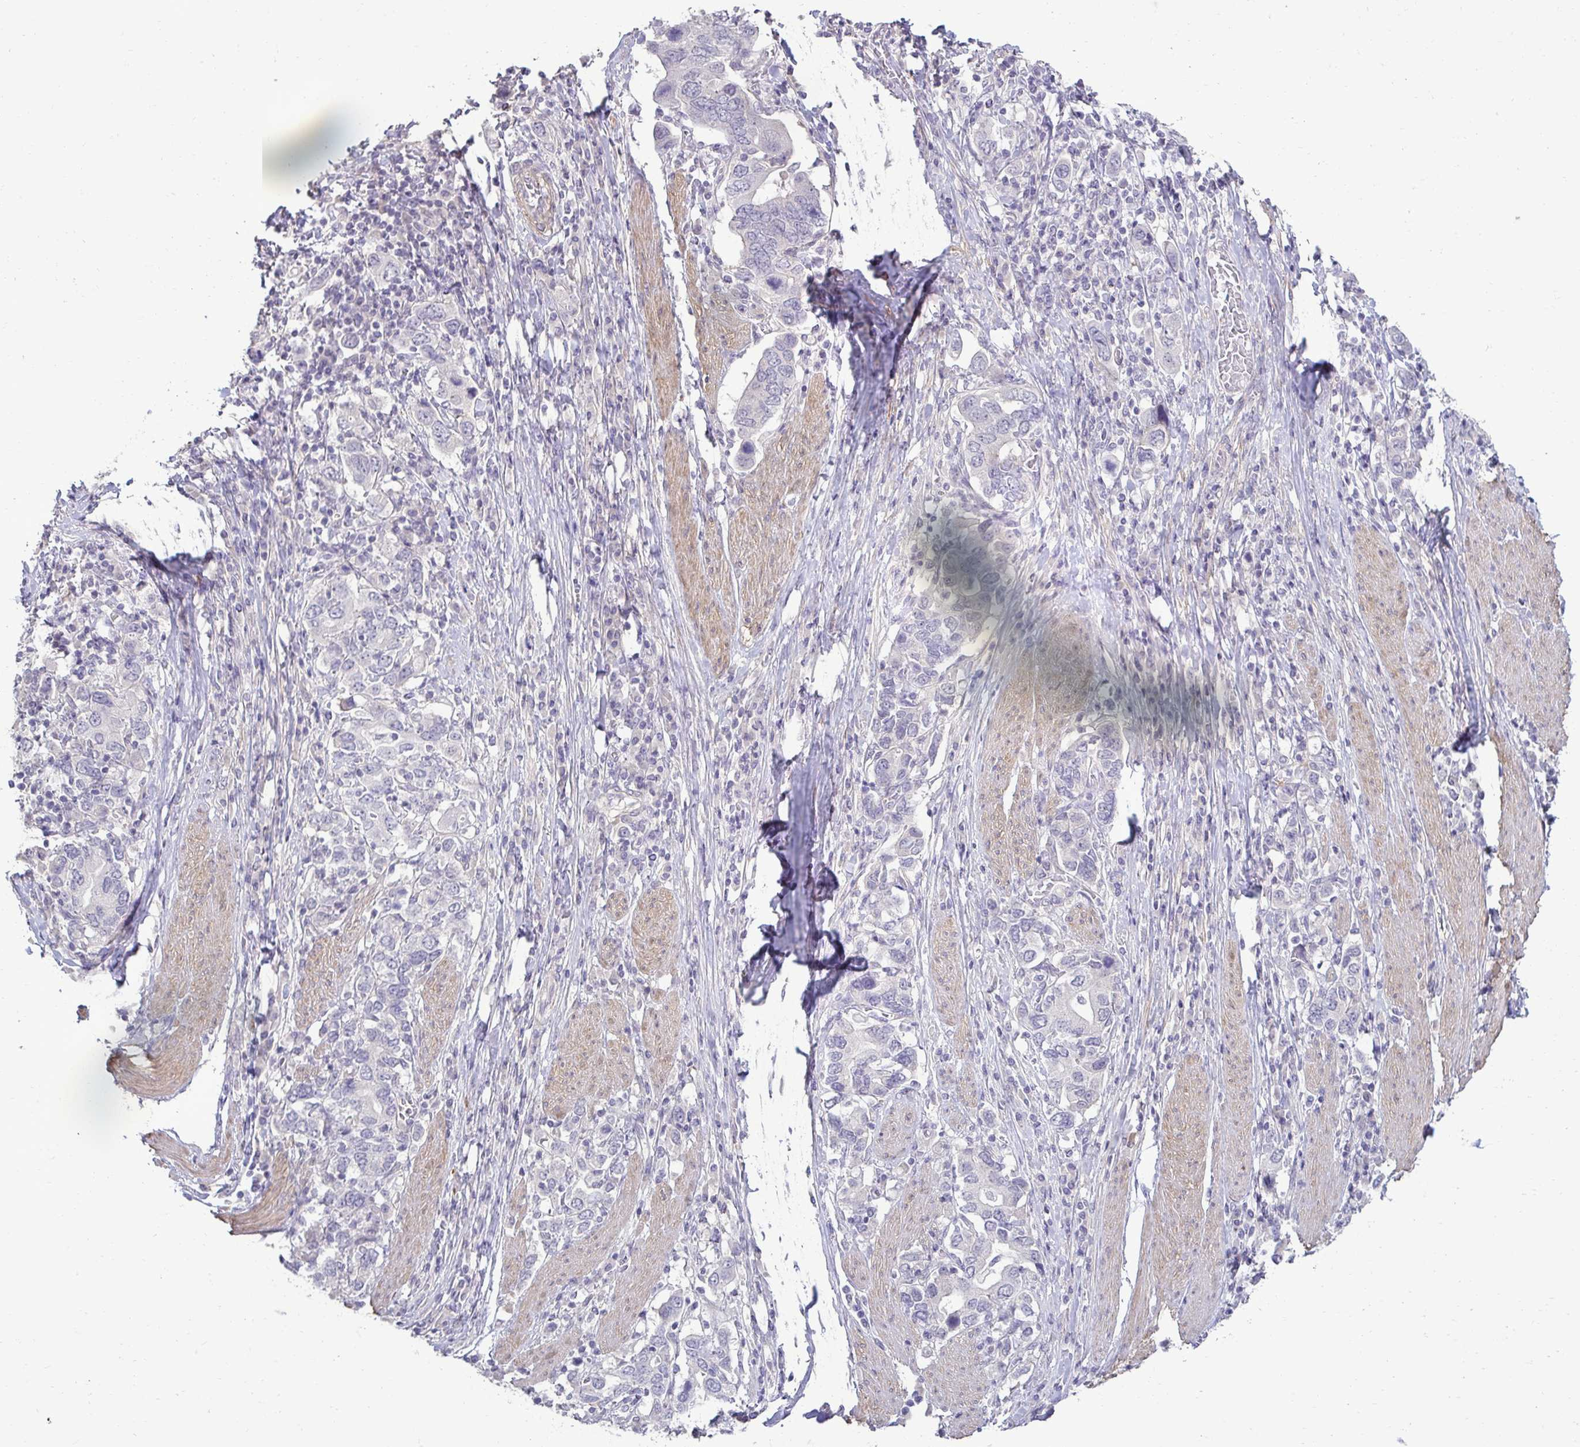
{"staining": {"intensity": "negative", "quantity": "none", "location": "none"}, "tissue": "stomach cancer", "cell_type": "Tumor cells", "image_type": "cancer", "snomed": [{"axis": "morphology", "description": "Adenocarcinoma, NOS"}, {"axis": "topography", "description": "Stomach, upper"}, {"axis": "topography", "description": "Stomach"}], "caption": "IHC image of neoplastic tissue: adenocarcinoma (stomach) stained with DAB (3,3'-diaminobenzidine) reveals no significant protein staining in tumor cells.", "gene": "SLC30A3", "patient": {"sex": "male", "age": 62}}